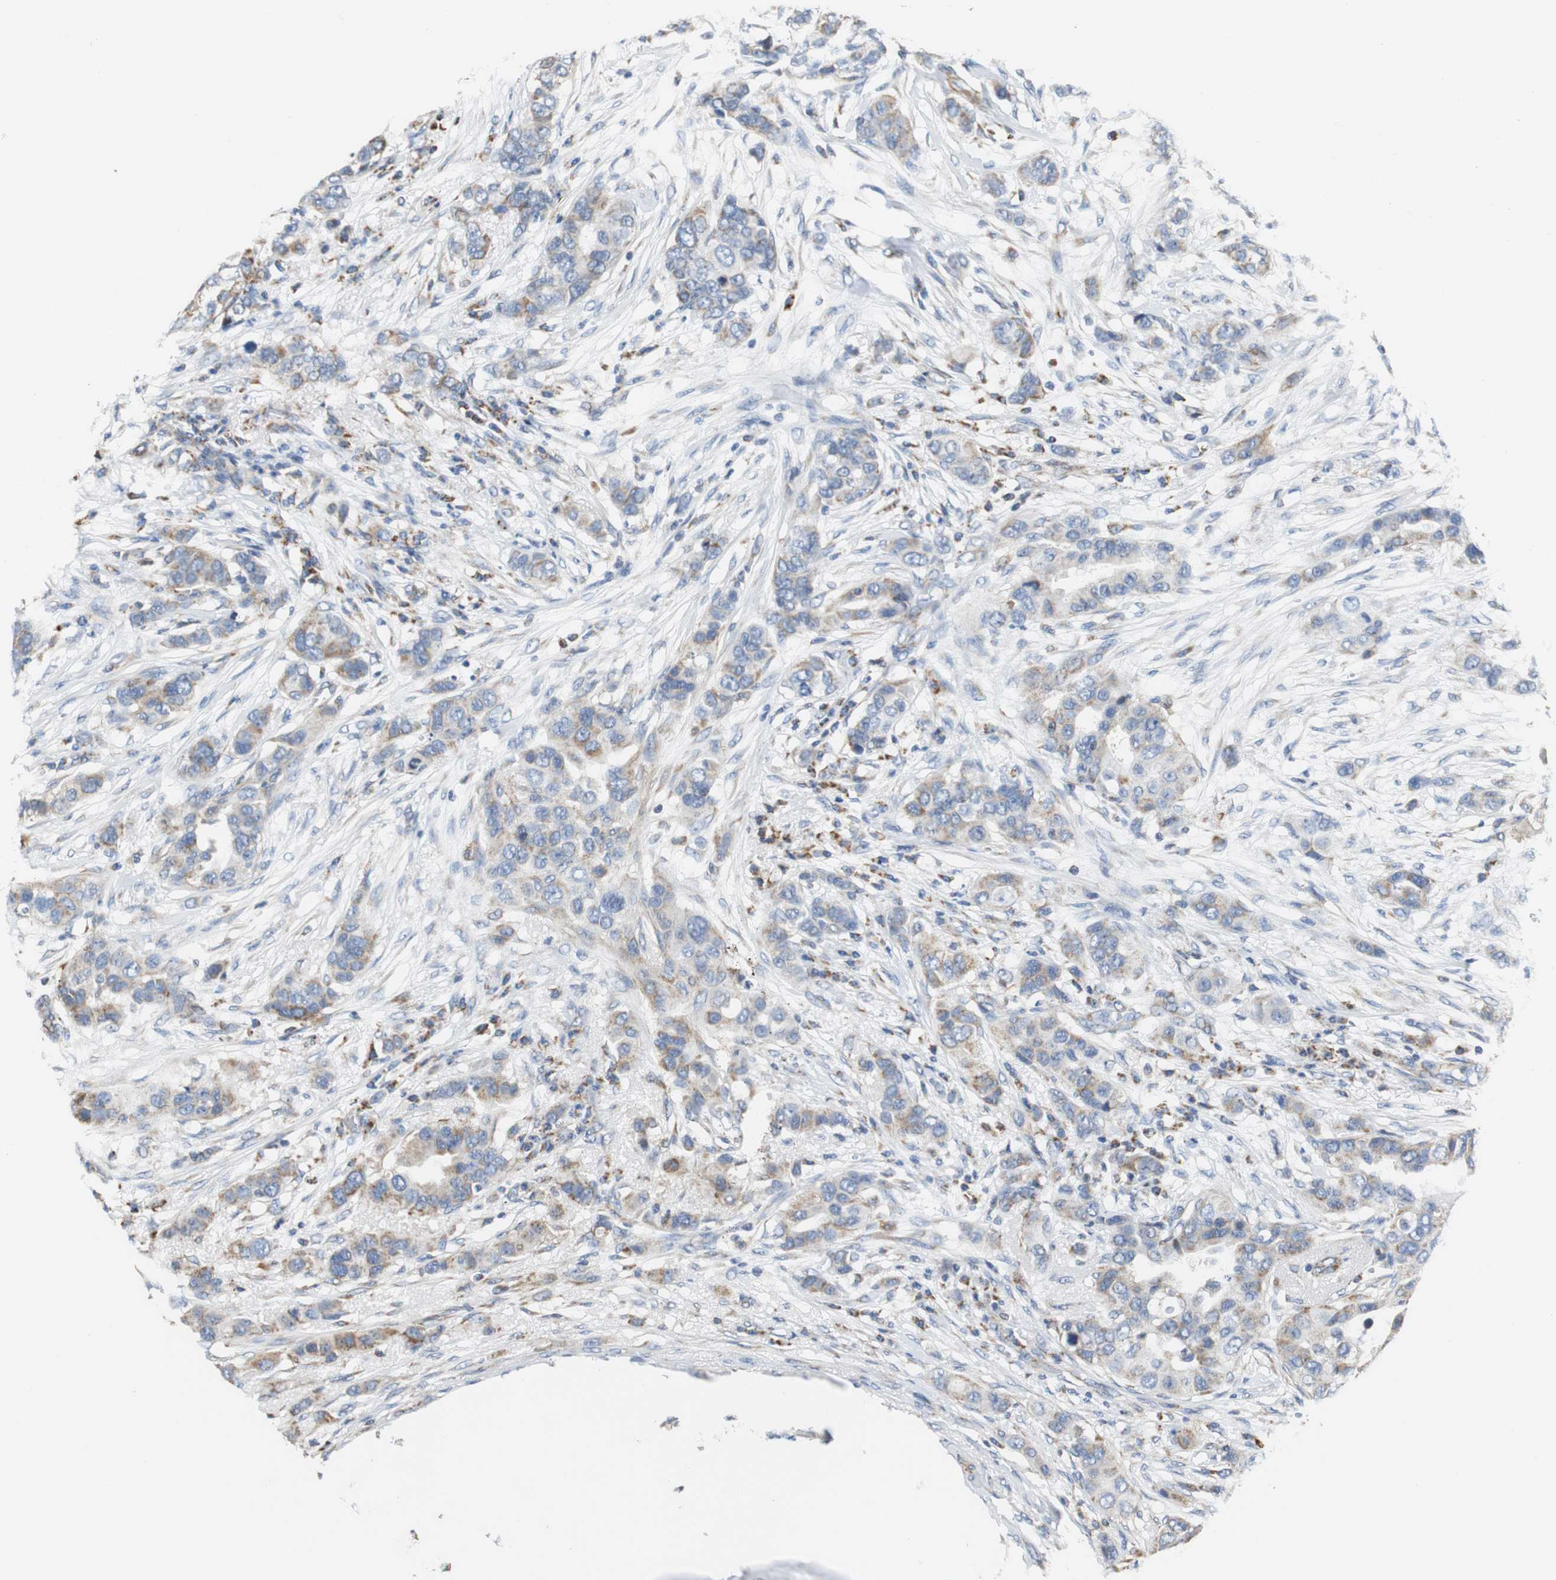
{"staining": {"intensity": "weak", "quantity": "25%-75%", "location": "cytoplasmic/membranous"}, "tissue": "breast cancer", "cell_type": "Tumor cells", "image_type": "cancer", "snomed": [{"axis": "morphology", "description": "Duct carcinoma"}, {"axis": "topography", "description": "Breast"}], "caption": "High-magnification brightfield microscopy of breast cancer (invasive ductal carcinoma) stained with DAB (brown) and counterstained with hematoxylin (blue). tumor cells exhibit weak cytoplasmic/membranous staining is identified in about25%-75% of cells.", "gene": "PCK1", "patient": {"sex": "female", "age": 50}}